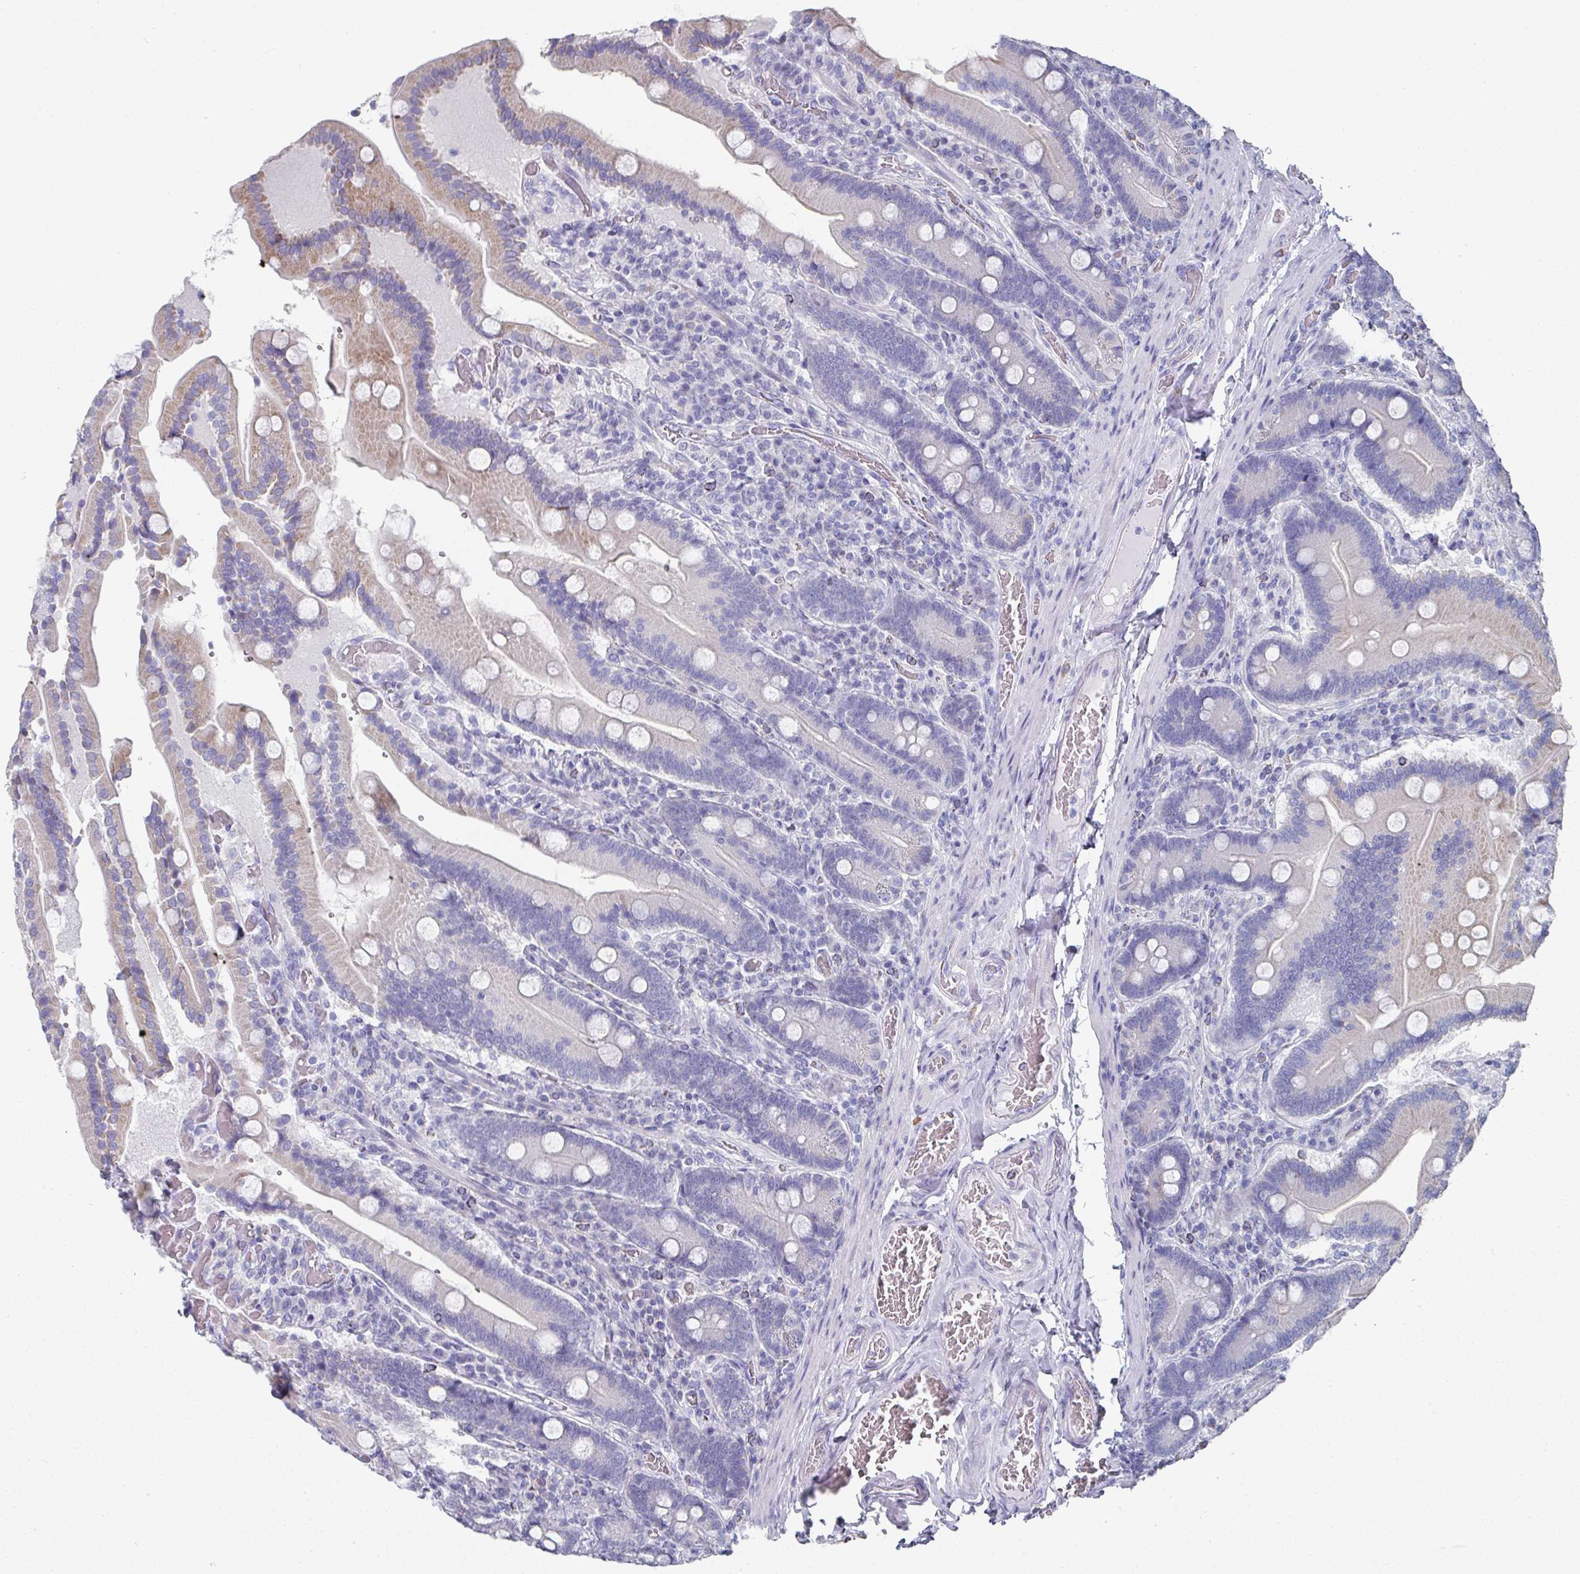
{"staining": {"intensity": "moderate", "quantity": "<25%", "location": "cytoplasmic/membranous"}, "tissue": "duodenum", "cell_type": "Glandular cells", "image_type": "normal", "snomed": [{"axis": "morphology", "description": "Normal tissue, NOS"}, {"axis": "topography", "description": "Duodenum"}], "caption": "Immunohistochemical staining of unremarkable human duodenum shows <25% levels of moderate cytoplasmic/membranous protein staining in about <25% of glandular cells.", "gene": "SETBP1", "patient": {"sex": "female", "age": 62}}